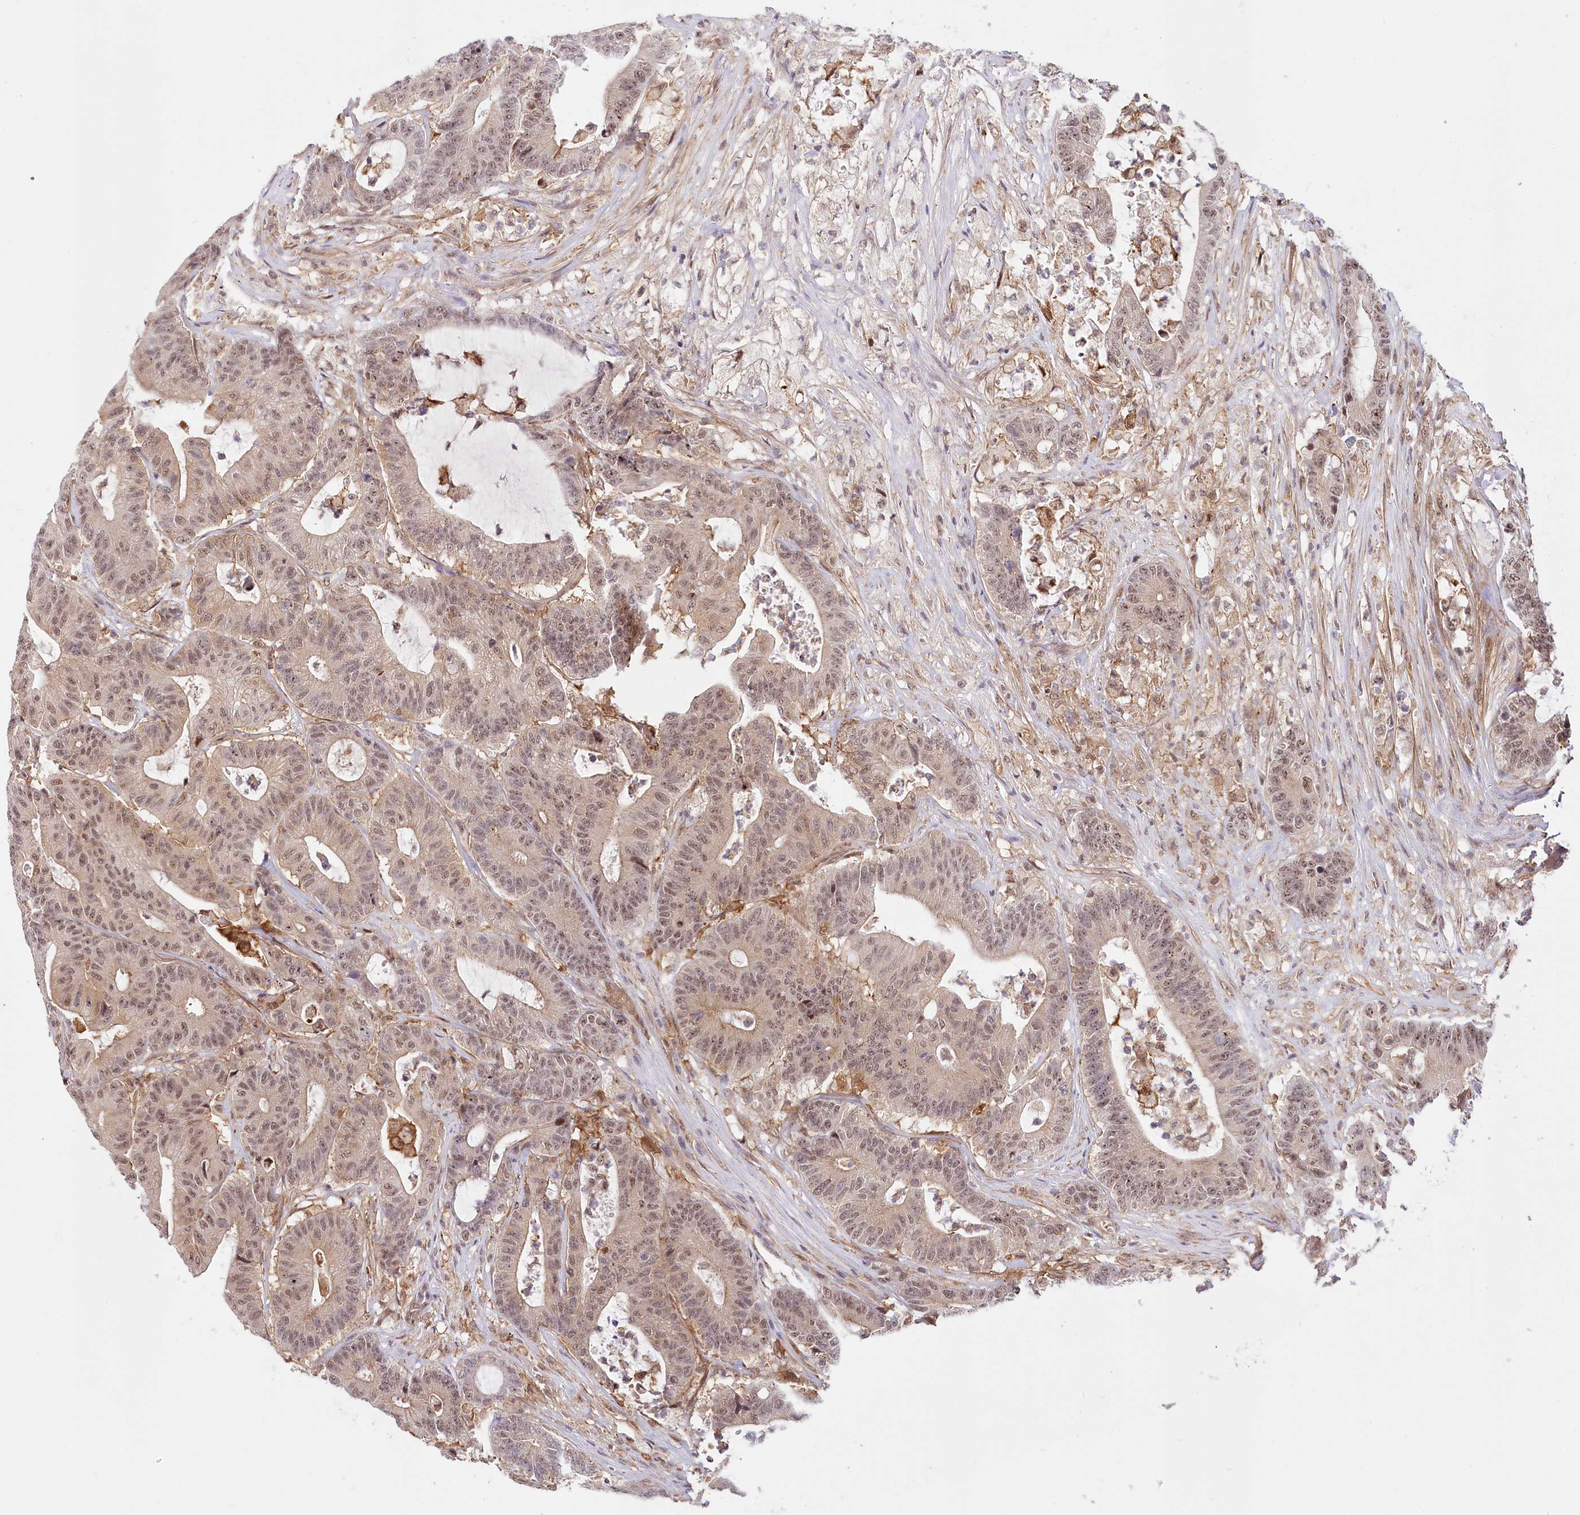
{"staining": {"intensity": "moderate", "quantity": ">75%", "location": "cytoplasmic/membranous,nuclear"}, "tissue": "colorectal cancer", "cell_type": "Tumor cells", "image_type": "cancer", "snomed": [{"axis": "morphology", "description": "Adenocarcinoma, NOS"}, {"axis": "topography", "description": "Colon"}], "caption": "Colorectal adenocarcinoma tissue displays moderate cytoplasmic/membranous and nuclear staining in about >75% of tumor cells (brown staining indicates protein expression, while blue staining denotes nuclei).", "gene": "TUBGCP2", "patient": {"sex": "female", "age": 84}}